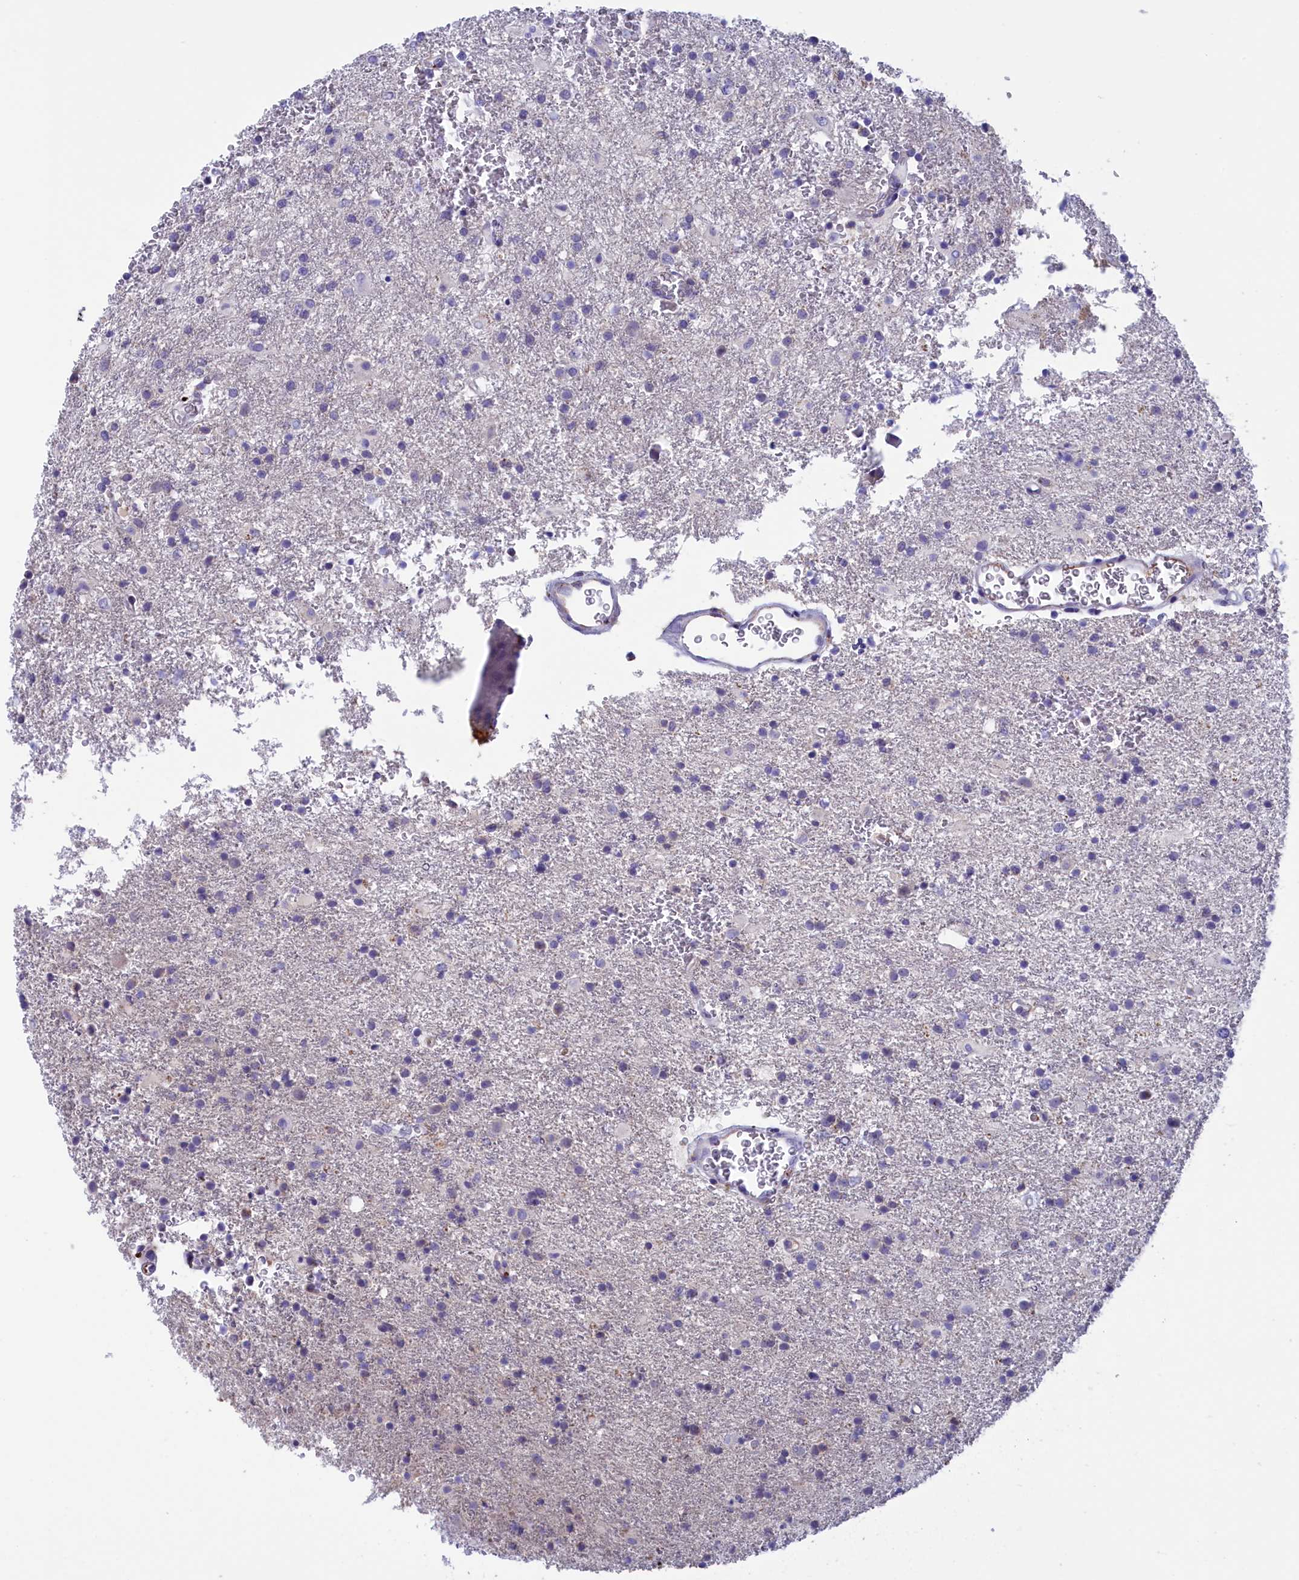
{"staining": {"intensity": "negative", "quantity": "none", "location": "none"}, "tissue": "glioma", "cell_type": "Tumor cells", "image_type": "cancer", "snomed": [{"axis": "morphology", "description": "Glioma, malignant, Low grade"}, {"axis": "topography", "description": "Brain"}], "caption": "Immunohistochemistry (IHC) photomicrograph of malignant low-grade glioma stained for a protein (brown), which shows no expression in tumor cells. Nuclei are stained in blue.", "gene": "STYX", "patient": {"sex": "male", "age": 65}}